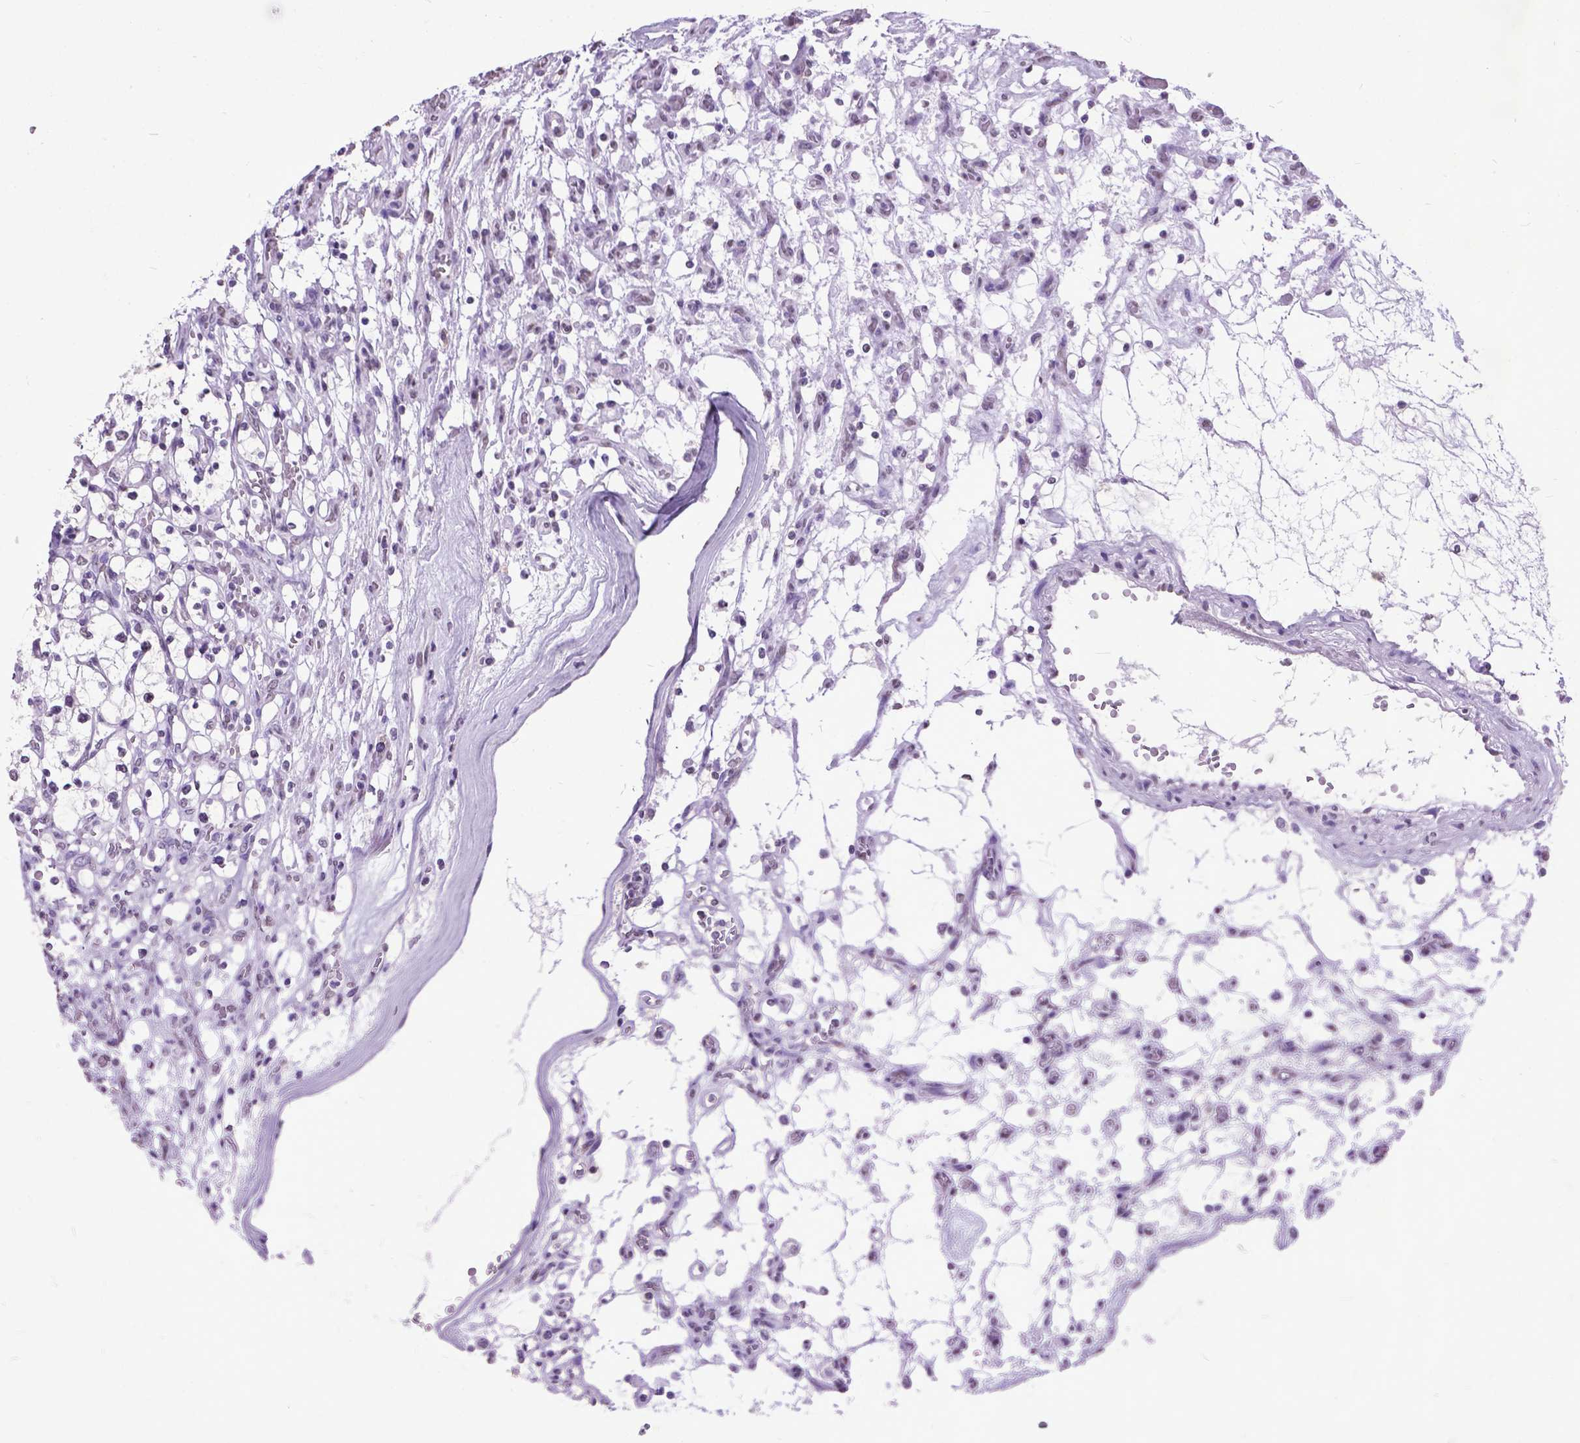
{"staining": {"intensity": "negative", "quantity": "none", "location": "none"}, "tissue": "renal cancer", "cell_type": "Tumor cells", "image_type": "cancer", "snomed": [{"axis": "morphology", "description": "Adenocarcinoma, NOS"}, {"axis": "topography", "description": "Kidney"}], "caption": "This micrograph is of adenocarcinoma (renal) stained with immunohistochemistry to label a protein in brown with the nuclei are counter-stained blue. There is no staining in tumor cells.", "gene": "MARCHF10", "patient": {"sex": "female", "age": 69}}